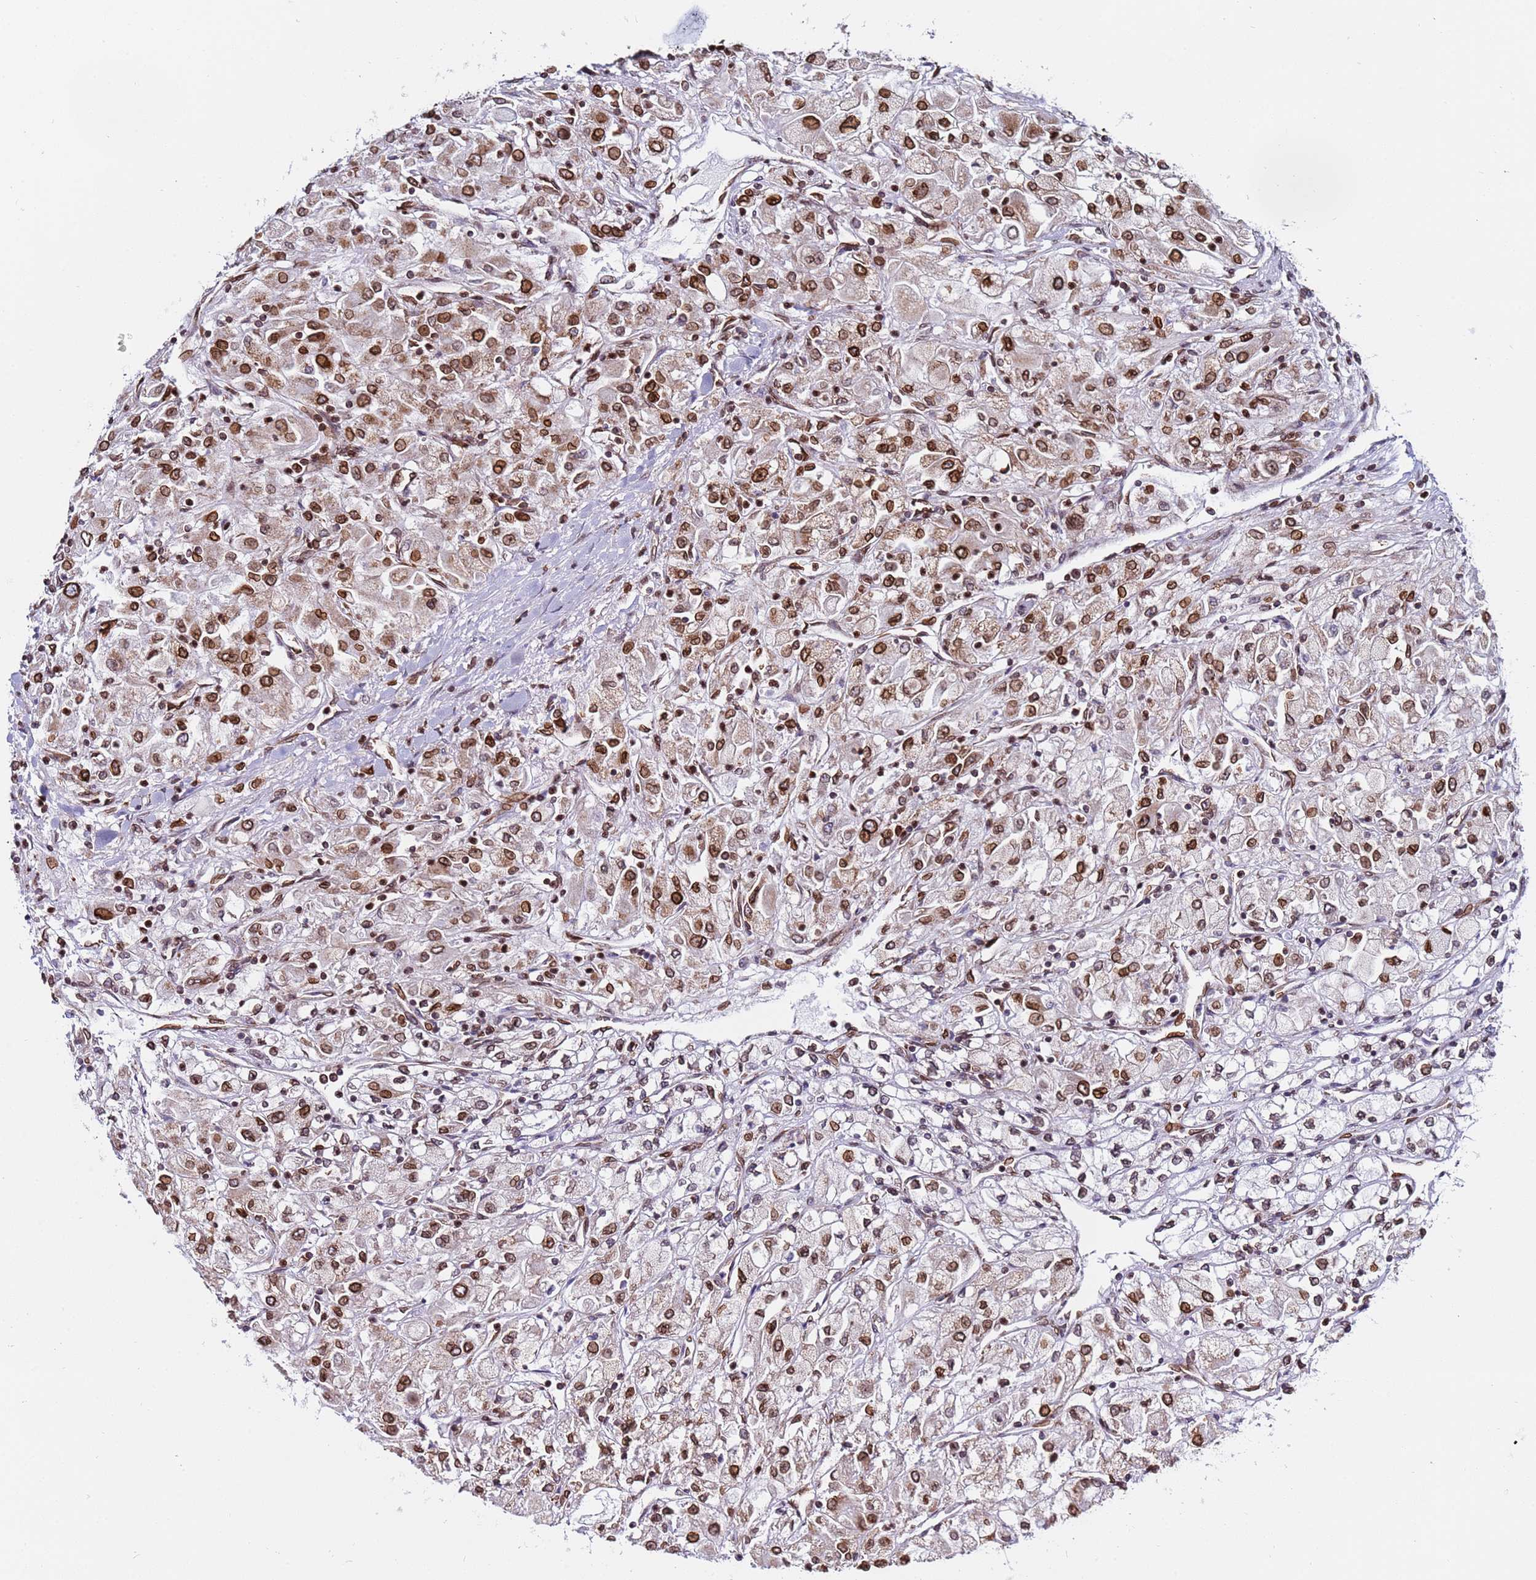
{"staining": {"intensity": "strong", "quantity": ">75%", "location": "cytoplasmic/membranous,nuclear"}, "tissue": "renal cancer", "cell_type": "Tumor cells", "image_type": "cancer", "snomed": [{"axis": "morphology", "description": "Adenocarcinoma, NOS"}, {"axis": "topography", "description": "Kidney"}], "caption": "Protein staining demonstrates strong cytoplasmic/membranous and nuclear positivity in about >75% of tumor cells in renal cancer. (DAB (3,3'-diaminobenzidine) IHC with brightfield microscopy, high magnification).", "gene": "TOR1AIP1", "patient": {"sex": "male", "age": 80}}